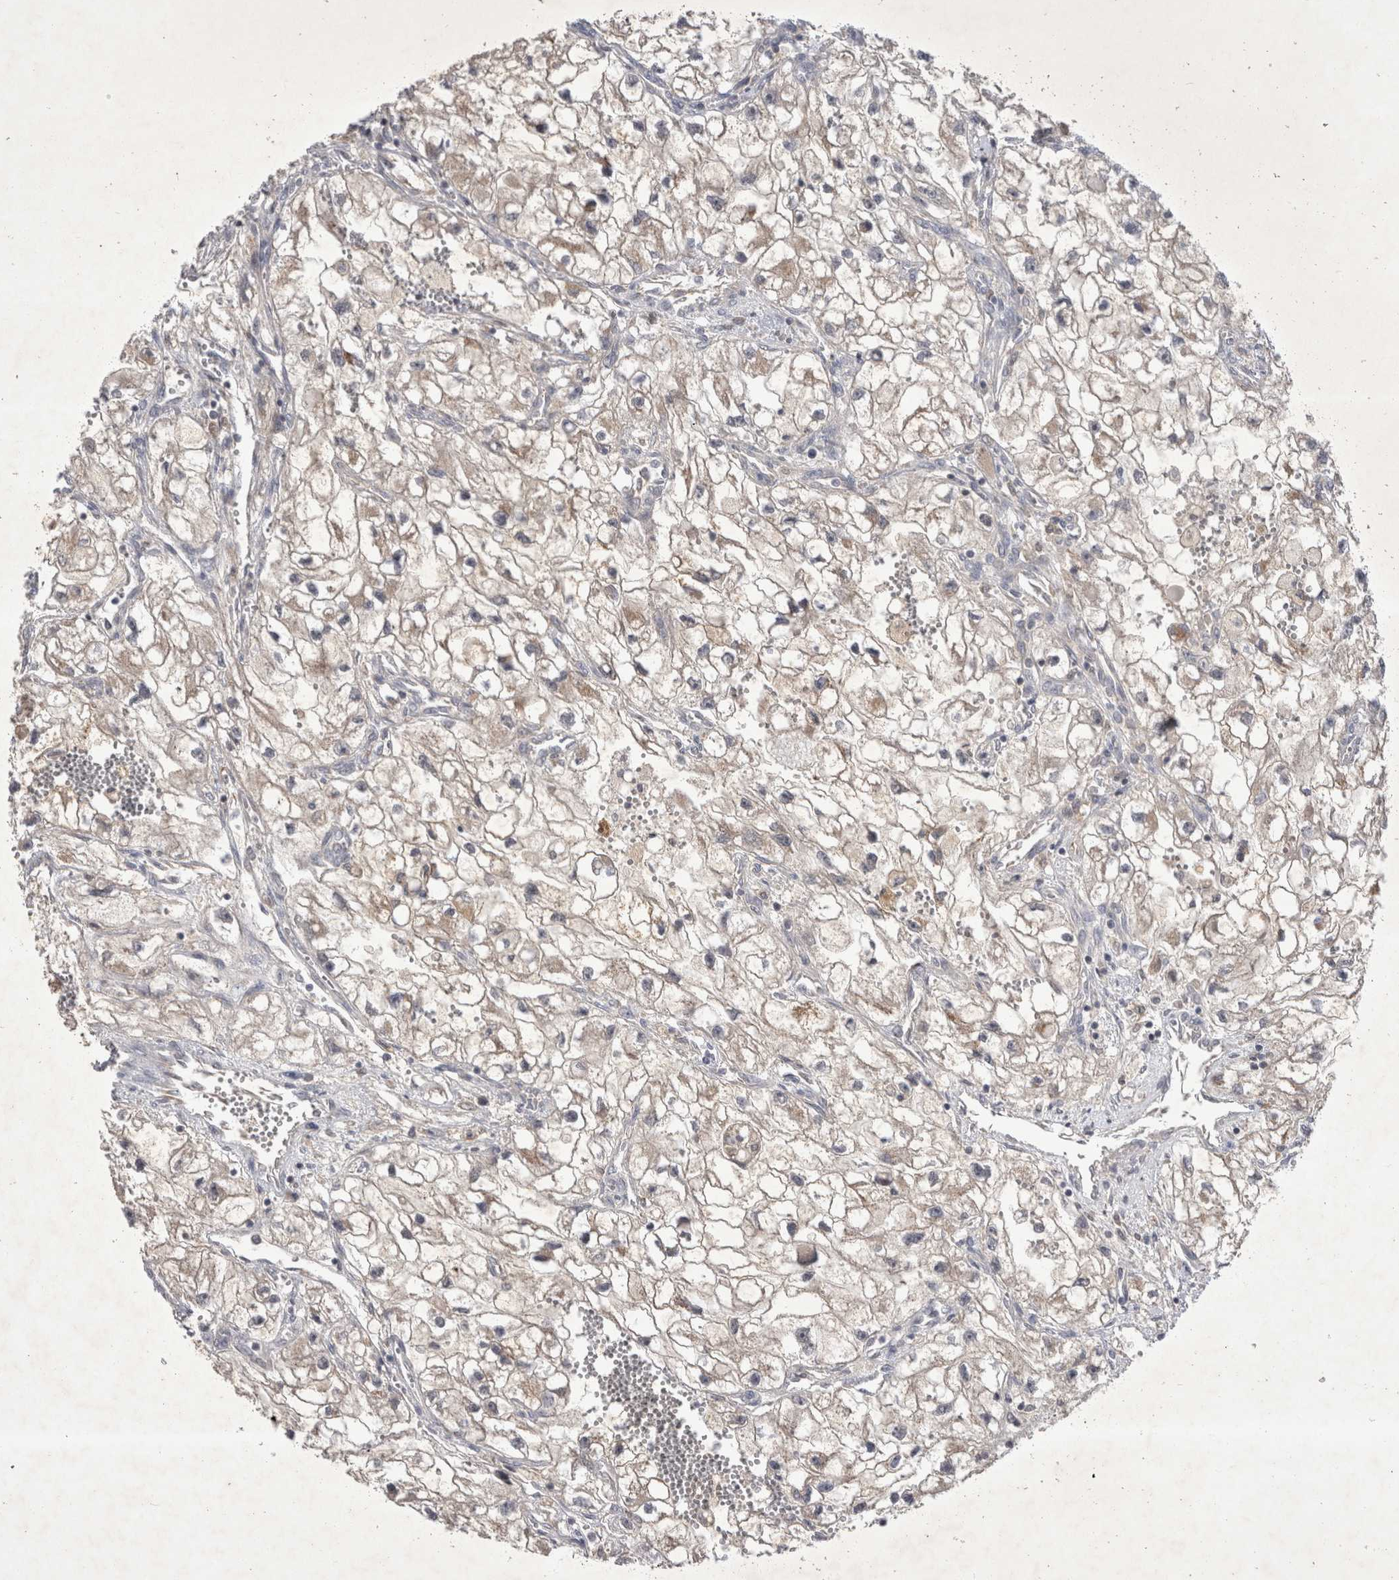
{"staining": {"intensity": "weak", "quantity": "25%-75%", "location": "cytoplasmic/membranous"}, "tissue": "renal cancer", "cell_type": "Tumor cells", "image_type": "cancer", "snomed": [{"axis": "morphology", "description": "Adenocarcinoma, NOS"}, {"axis": "topography", "description": "Kidney"}], "caption": "A low amount of weak cytoplasmic/membranous expression is identified in about 25%-75% of tumor cells in renal adenocarcinoma tissue.", "gene": "SRD5A3", "patient": {"sex": "female", "age": 70}}